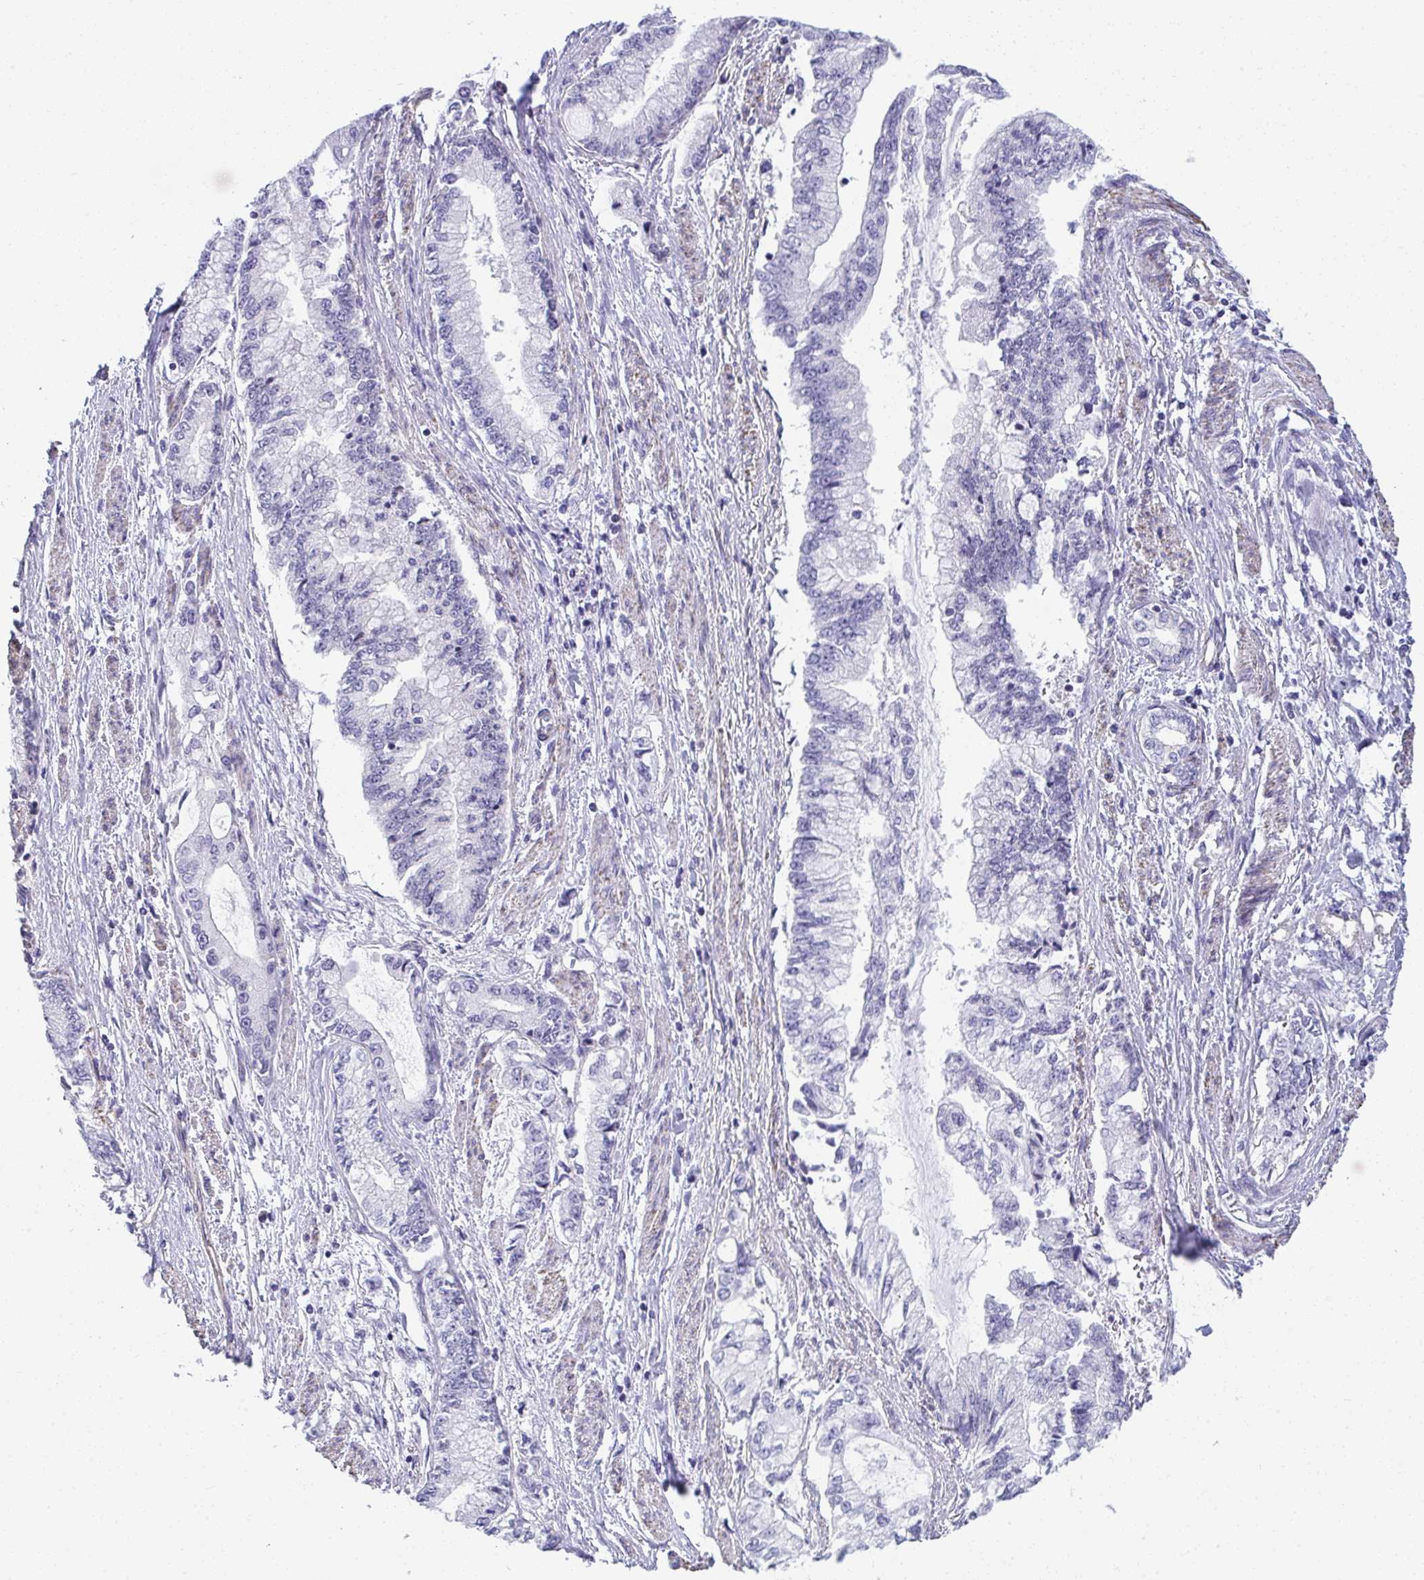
{"staining": {"intensity": "negative", "quantity": "none", "location": "none"}, "tissue": "stomach cancer", "cell_type": "Tumor cells", "image_type": "cancer", "snomed": [{"axis": "morphology", "description": "Adenocarcinoma, NOS"}, {"axis": "topography", "description": "Stomach, upper"}], "caption": "Immunohistochemistry (IHC) micrograph of stomach cancer stained for a protein (brown), which exhibits no staining in tumor cells.", "gene": "MYL12A", "patient": {"sex": "female", "age": 74}}